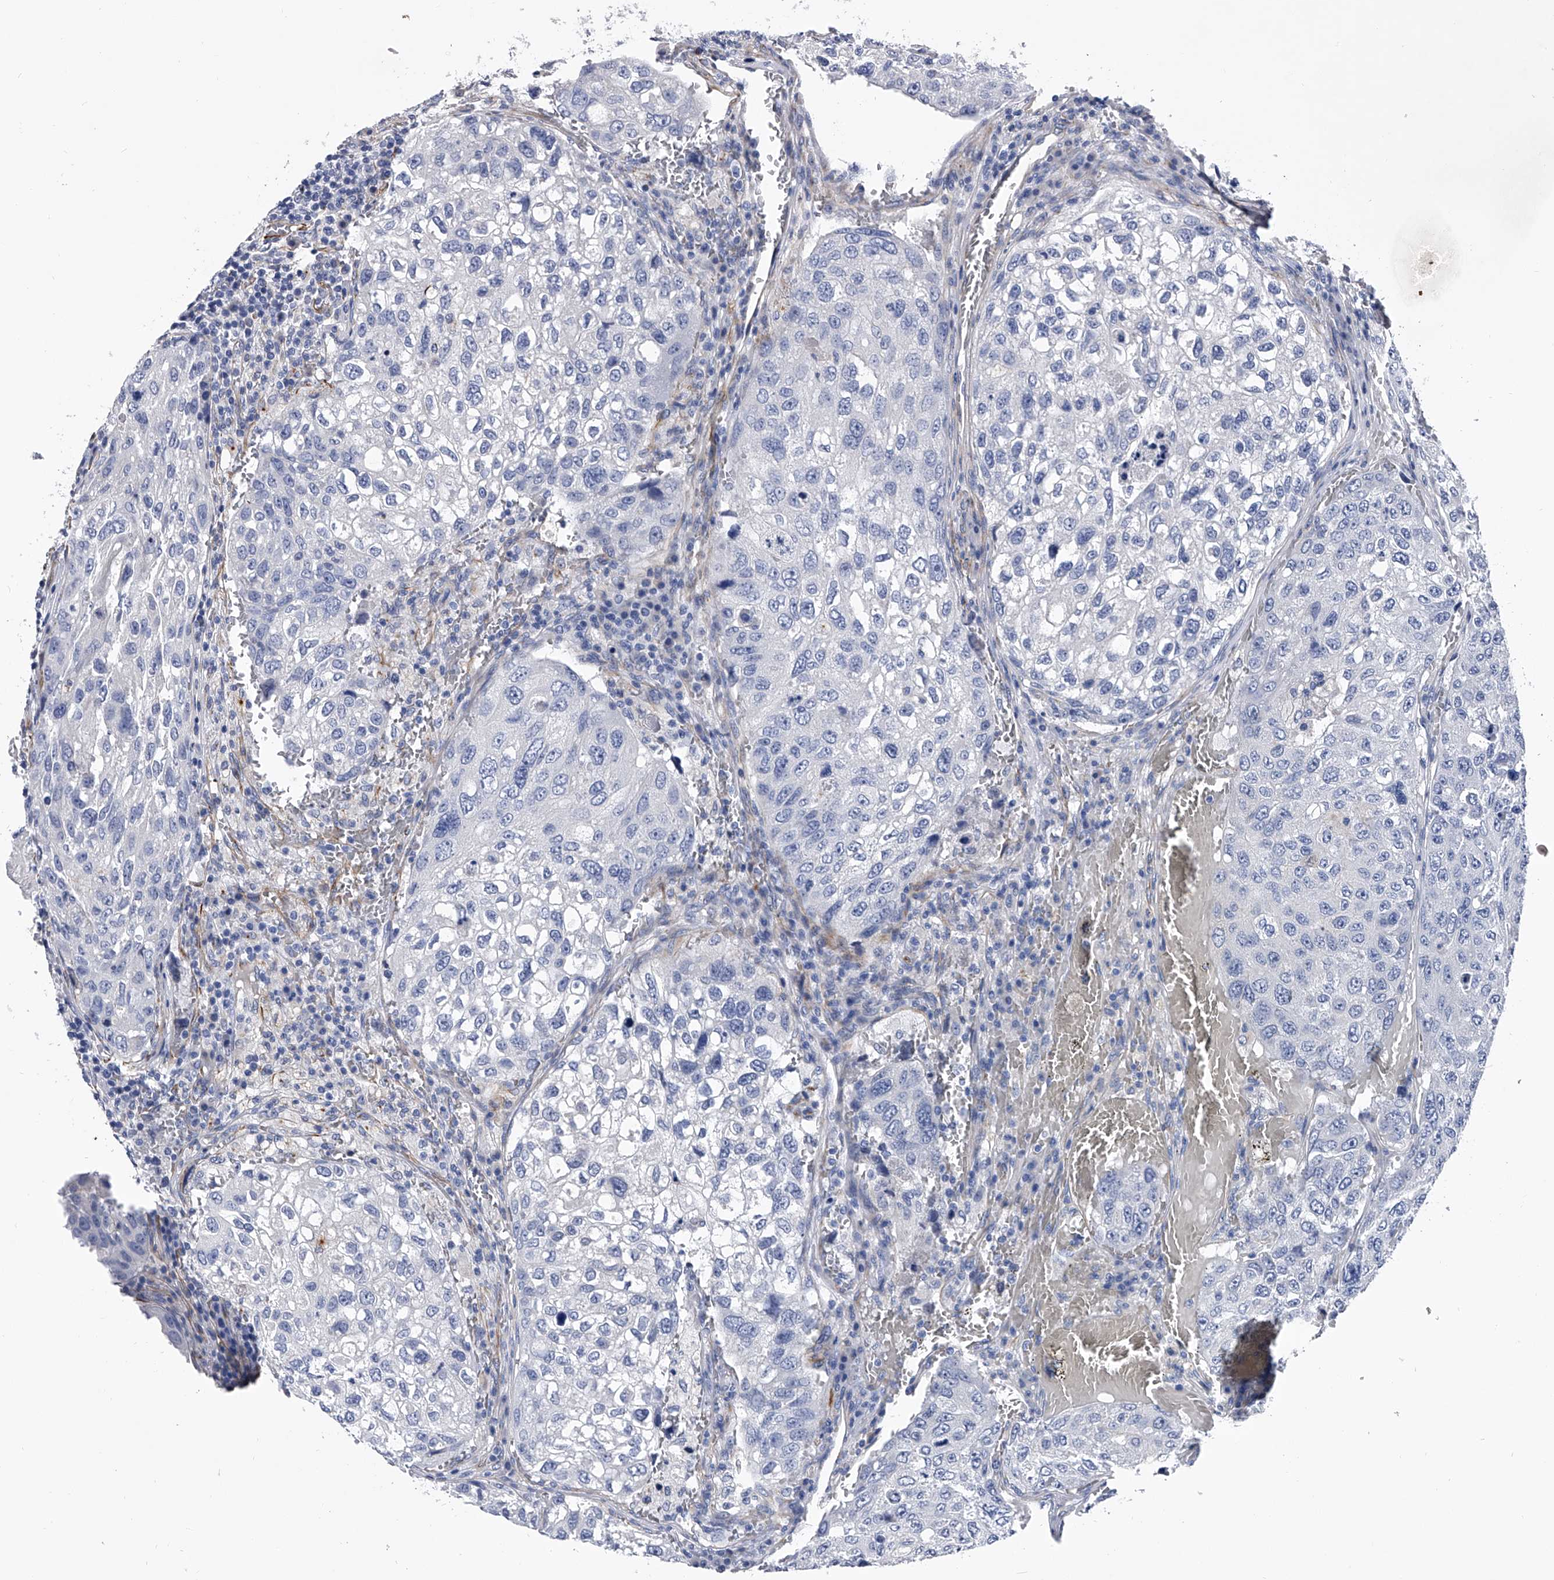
{"staining": {"intensity": "negative", "quantity": "none", "location": "none"}, "tissue": "urothelial cancer", "cell_type": "Tumor cells", "image_type": "cancer", "snomed": [{"axis": "morphology", "description": "Urothelial carcinoma, High grade"}, {"axis": "topography", "description": "Lymph node"}, {"axis": "topography", "description": "Urinary bladder"}], "caption": "Immunohistochemical staining of human high-grade urothelial carcinoma shows no significant expression in tumor cells.", "gene": "EFCAB7", "patient": {"sex": "male", "age": 51}}